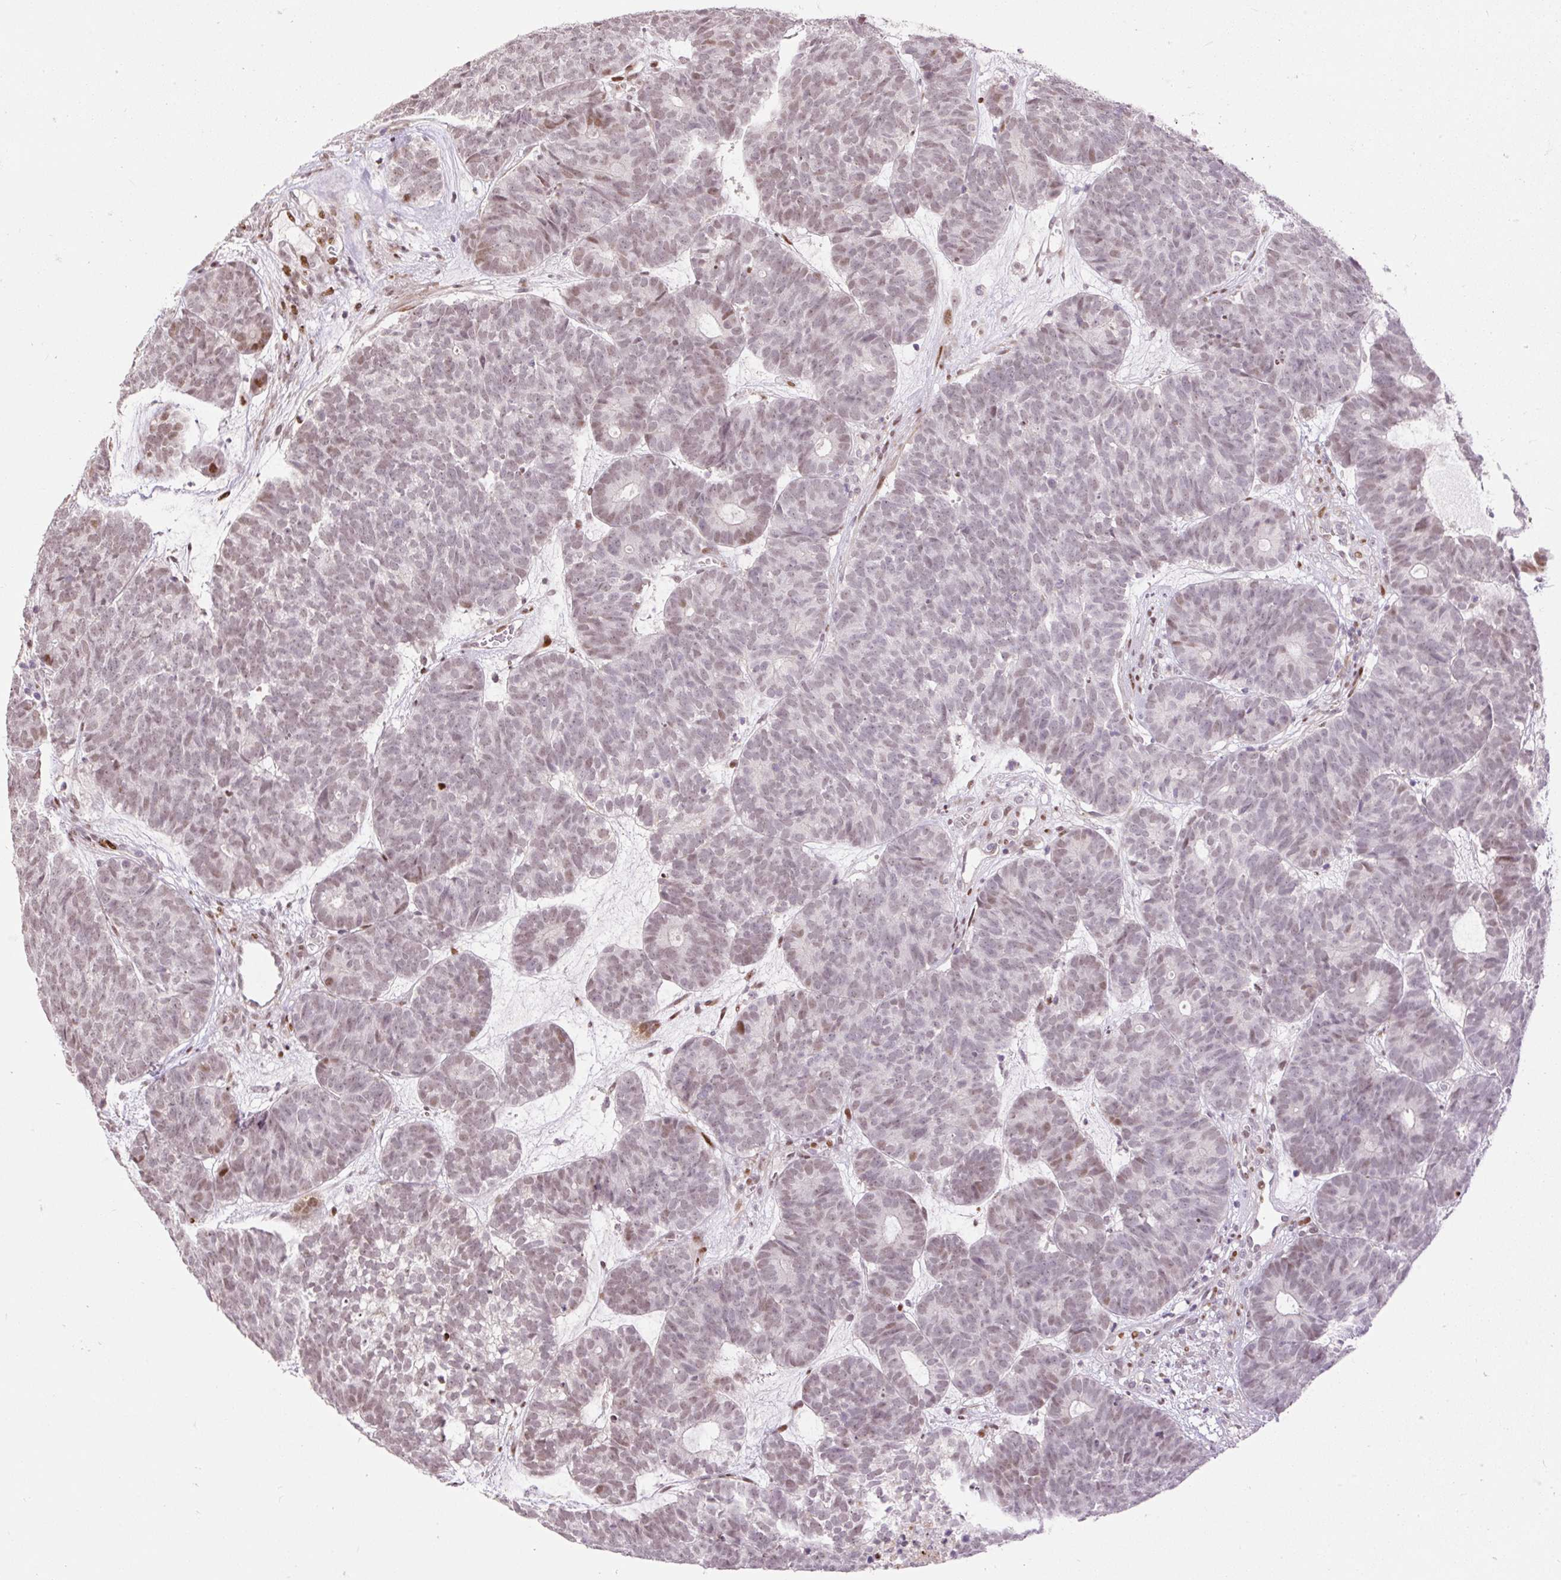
{"staining": {"intensity": "moderate", "quantity": "25%-75%", "location": "nuclear"}, "tissue": "head and neck cancer", "cell_type": "Tumor cells", "image_type": "cancer", "snomed": [{"axis": "morphology", "description": "Adenocarcinoma, NOS"}, {"axis": "topography", "description": "Head-Neck"}], "caption": "Immunohistochemistry (DAB) staining of human adenocarcinoma (head and neck) shows moderate nuclear protein staining in about 25%-75% of tumor cells.", "gene": "RIPPLY3", "patient": {"sex": "female", "age": 81}}